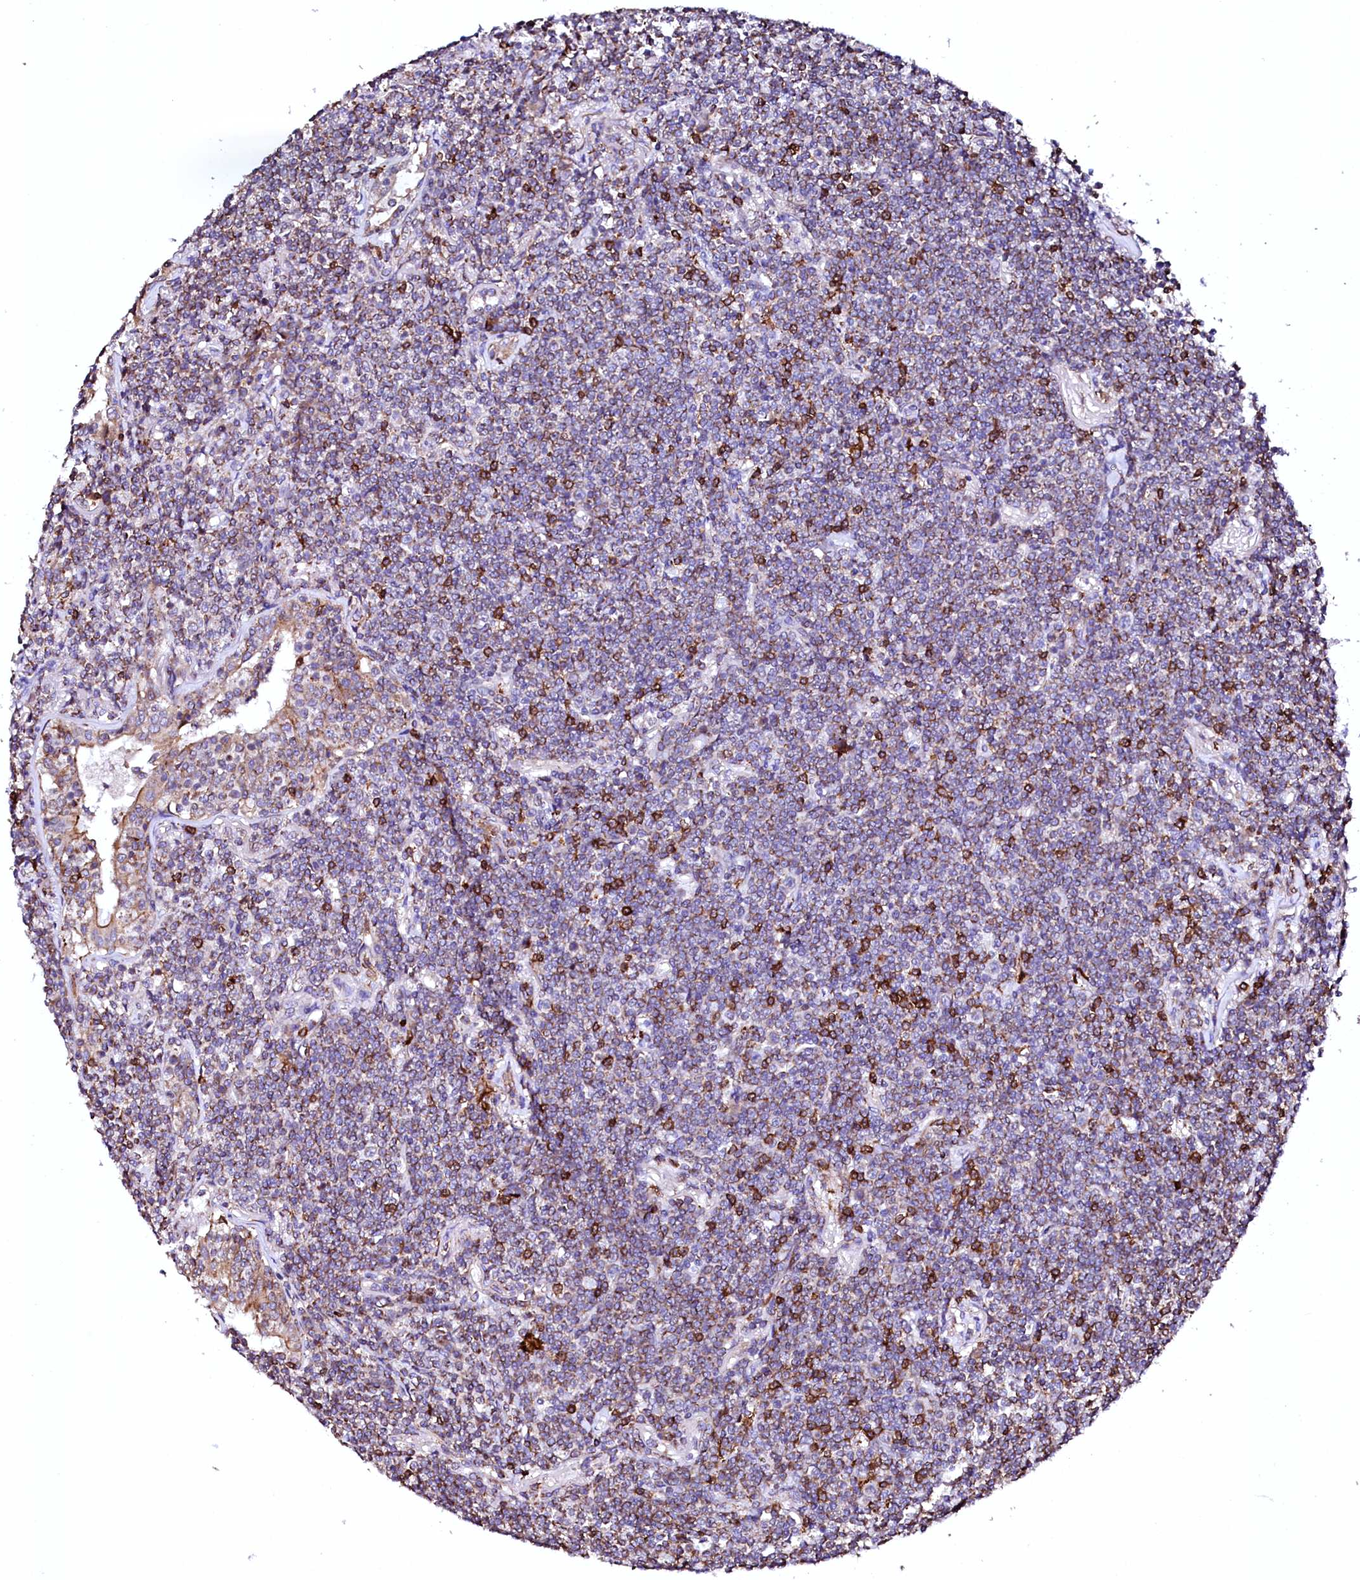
{"staining": {"intensity": "moderate", "quantity": "<25%", "location": "cytoplasmic/membranous"}, "tissue": "lymphoma", "cell_type": "Tumor cells", "image_type": "cancer", "snomed": [{"axis": "morphology", "description": "Malignant lymphoma, non-Hodgkin's type, Low grade"}, {"axis": "topography", "description": "Lung"}], "caption": "Lymphoma stained with IHC displays moderate cytoplasmic/membranous staining in about <25% of tumor cells. Immunohistochemistry (ihc) stains the protein in brown and the nuclei are stained blue.", "gene": "UBE3C", "patient": {"sex": "female", "age": 71}}